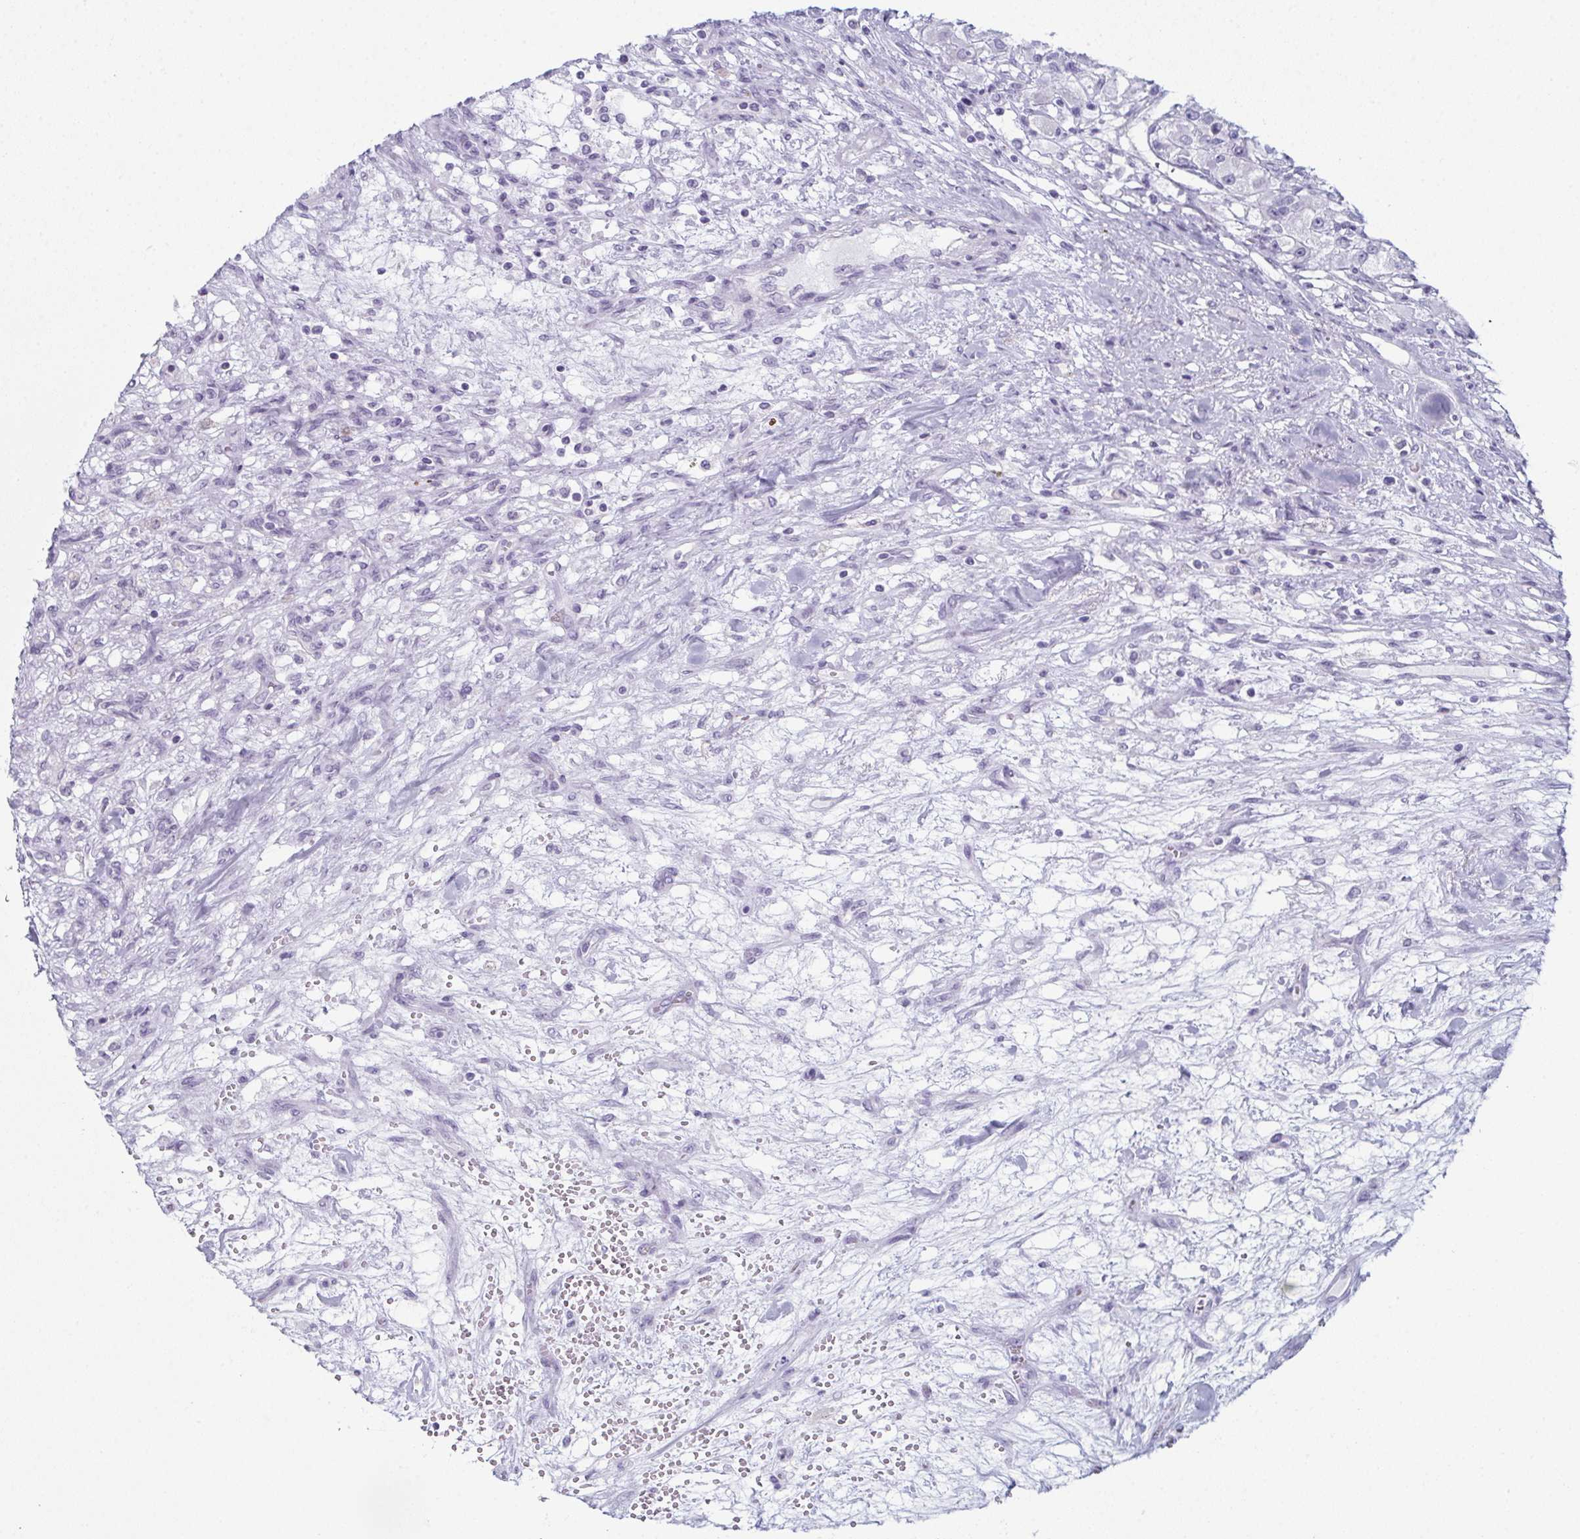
{"staining": {"intensity": "negative", "quantity": "none", "location": "none"}, "tissue": "renal cancer", "cell_type": "Tumor cells", "image_type": "cancer", "snomed": [{"axis": "morphology", "description": "Adenocarcinoma, NOS"}, {"axis": "topography", "description": "Kidney"}], "caption": "Renal adenocarcinoma was stained to show a protein in brown. There is no significant staining in tumor cells.", "gene": "ENKUR", "patient": {"sex": "female", "age": 63}}